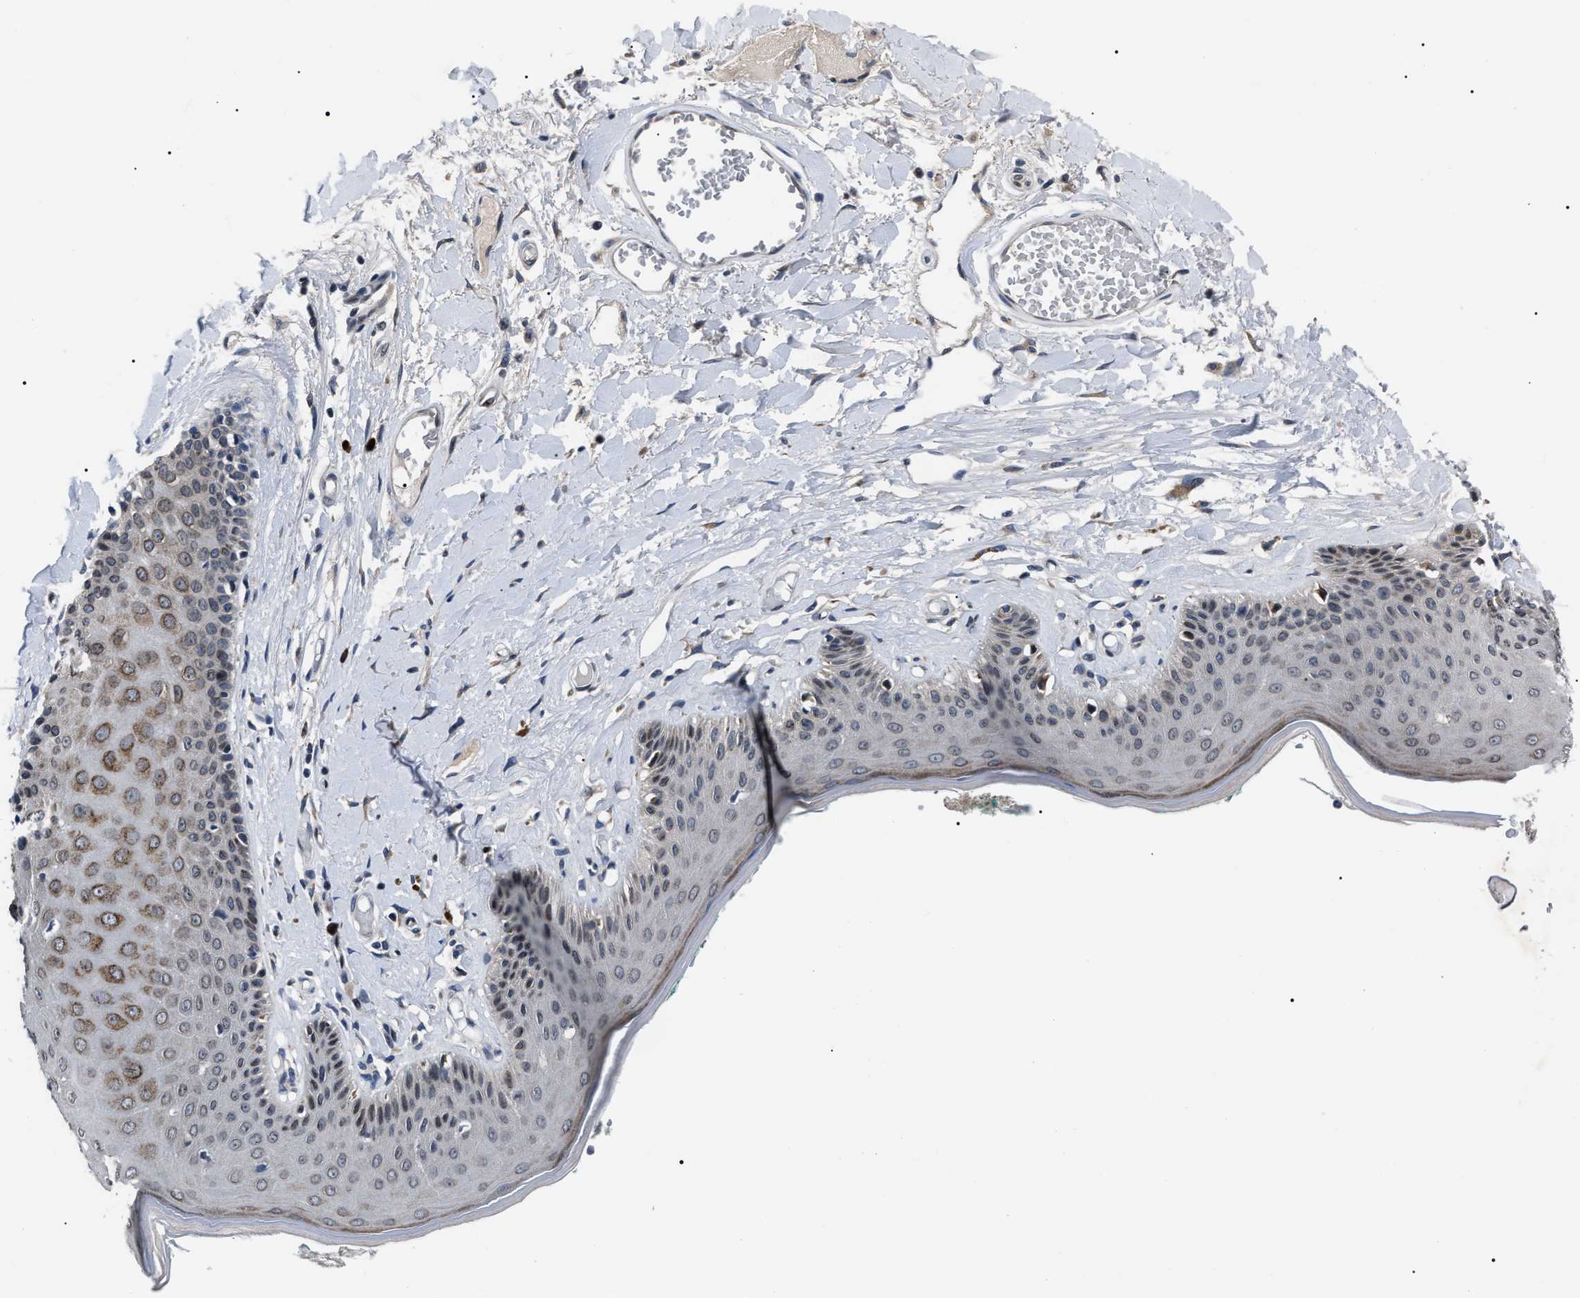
{"staining": {"intensity": "moderate", "quantity": ">75%", "location": "cytoplasmic/membranous"}, "tissue": "skin", "cell_type": "Epidermal cells", "image_type": "normal", "snomed": [{"axis": "morphology", "description": "Normal tissue, NOS"}, {"axis": "topography", "description": "Vulva"}], "caption": "Immunohistochemical staining of unremarkable skin demonstrates medium levels of moderate cytoplasmic/membranous staining in about >75% of epidermal cells.", "gene": "LRRC14", "patient": {"sex": "female", "age": 73}}